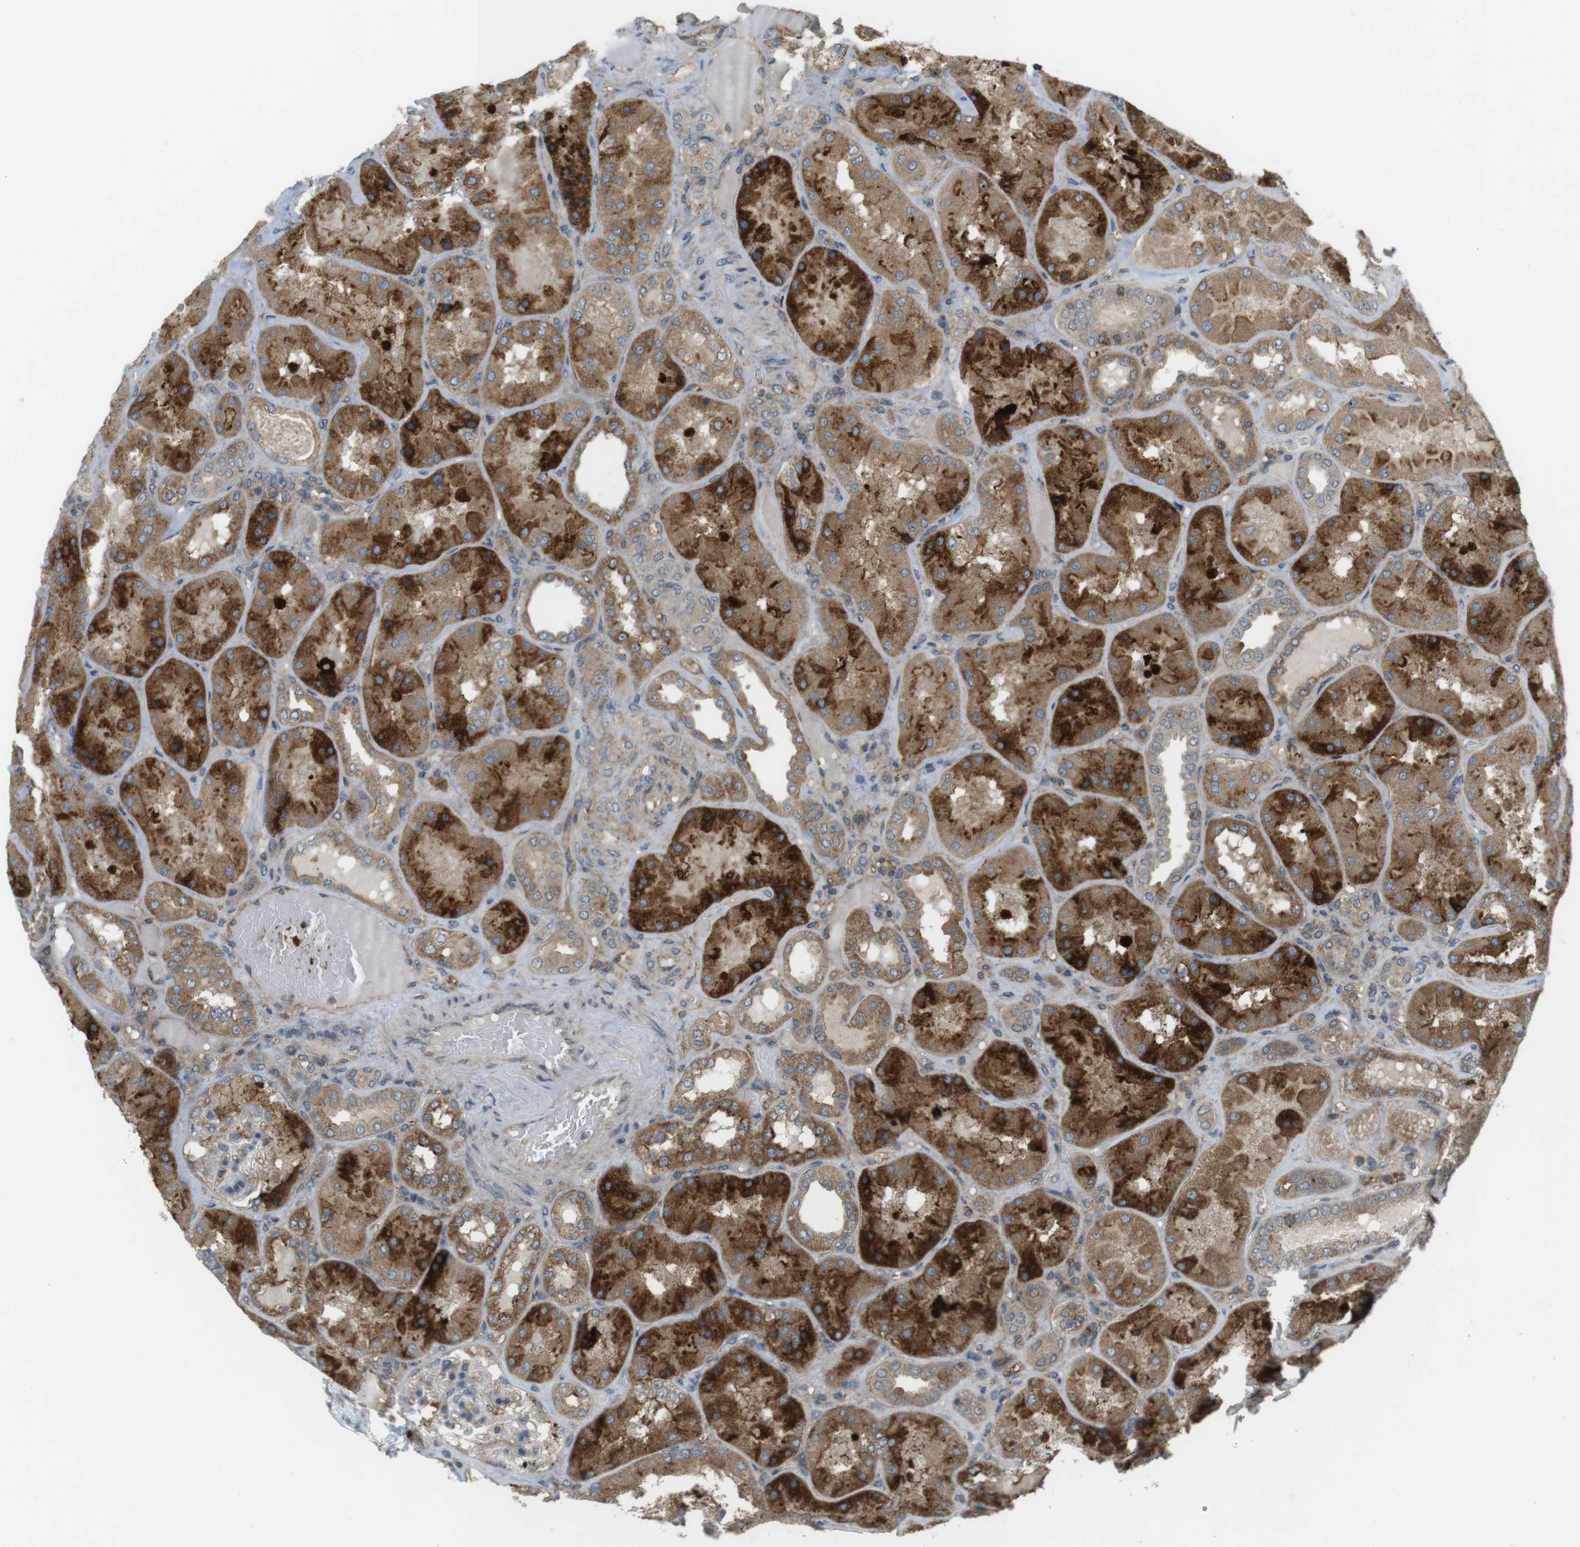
{"staining": {"intensity": "moderate", "quantity": "<25%", "location": "cytoplasmic/membranous"}, "tissue": "kidney", "cell_type": "Cells in glomeruli", "image_type": "normal", "snomed": [{"axis": "morphology", "description": "Normal tissue, NOS"}, {"axis": "topography", "description": "Kidney"}], "caption": "Immunohistochemical staining of benign human kidney reveals <25% levels of moderate cytoplasmic/membranous protein staining in about <25% of cells in glomeruli. The staining is performed using DAB brown chromogen to label protein expression. The nuclei are counter-stained blue using hematoxylin.", "gene": "DDAH2", "patient": {"sex": "female", "age": 56}}